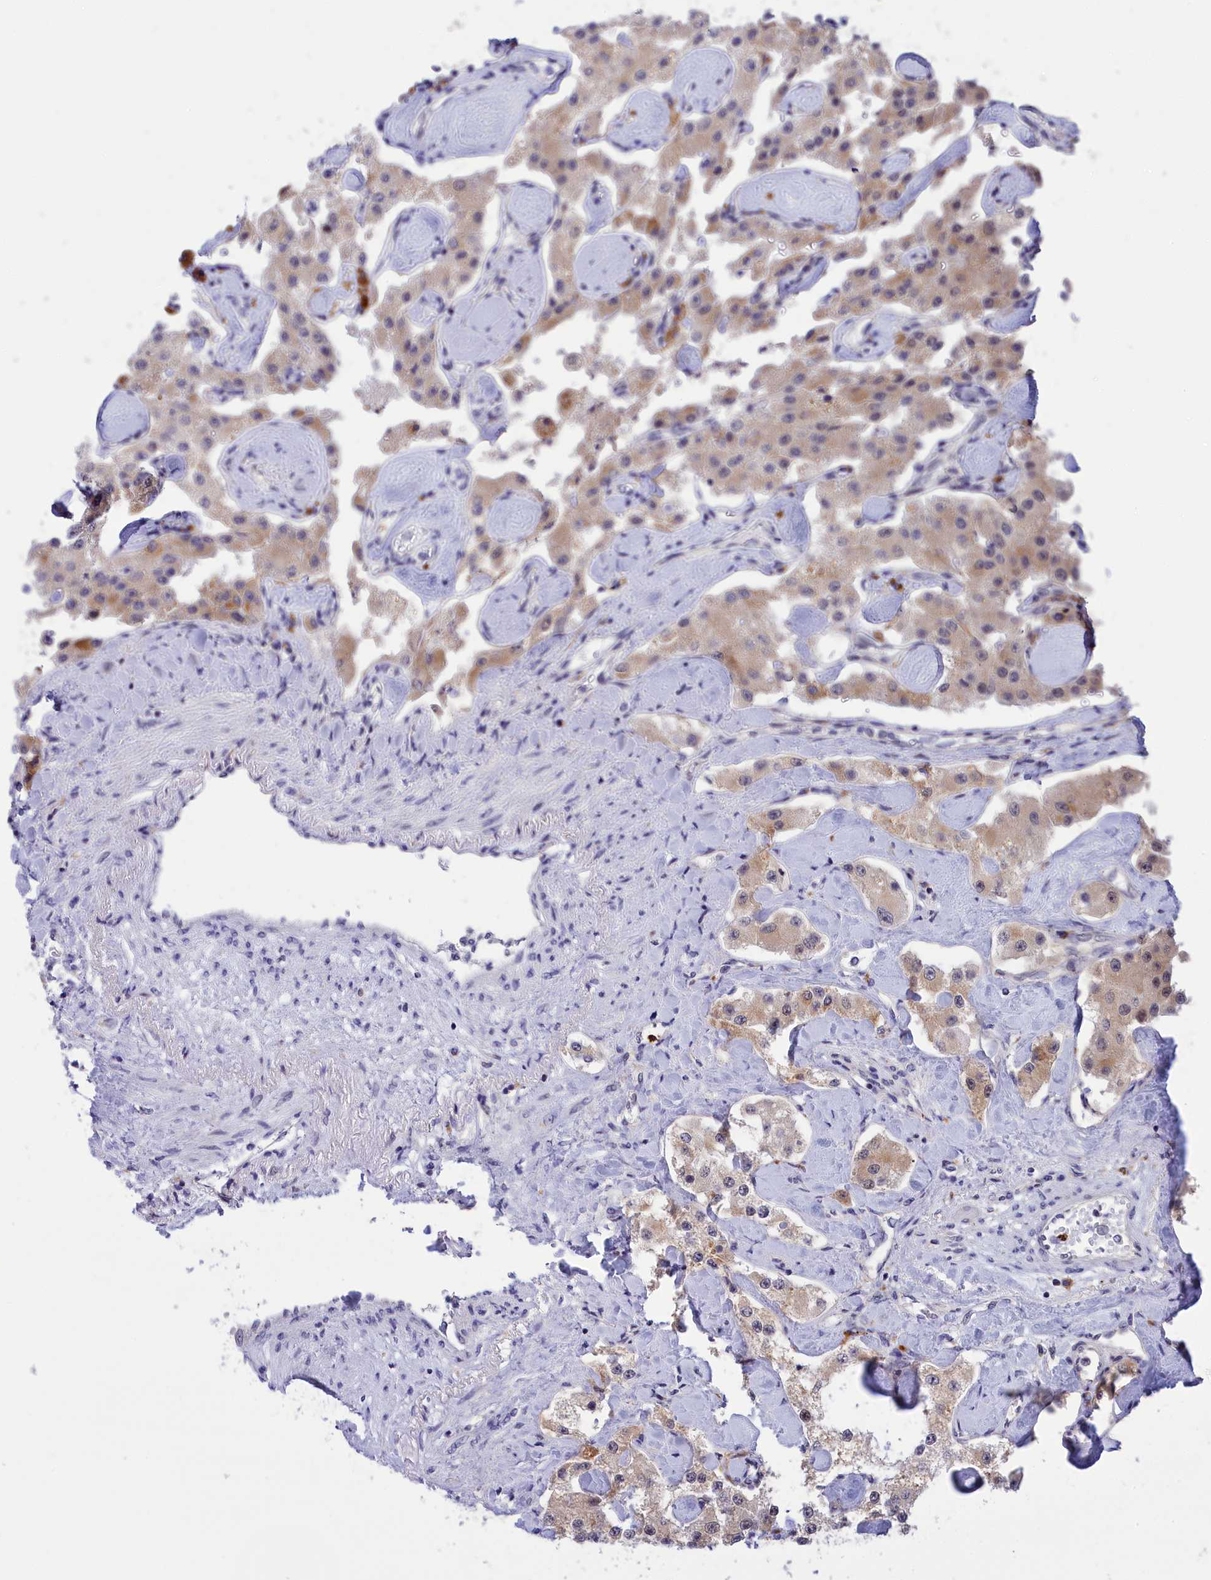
{"staining": {"intensity": "moderate", "quantity": "<25%", "location": "cytoplasmic/membranous"}, "tissue": "carcinoid", "cell_type": "Tumor cells", "image_type": "cancer", "snomed": [{"axis": "morphology", "description": "Carcinoid, malignant, NOS"}, {"axis": "topography", "description": "Pancreas"}], "caption": "Immunohistochemistry of human carcinoid (malignant) shows low levels of moderate cytoplasmic/membranous expression in approximately <25% of tumor cells.", "gene": "KCTD14", "patient": {"sex": "male", "age": 41}}